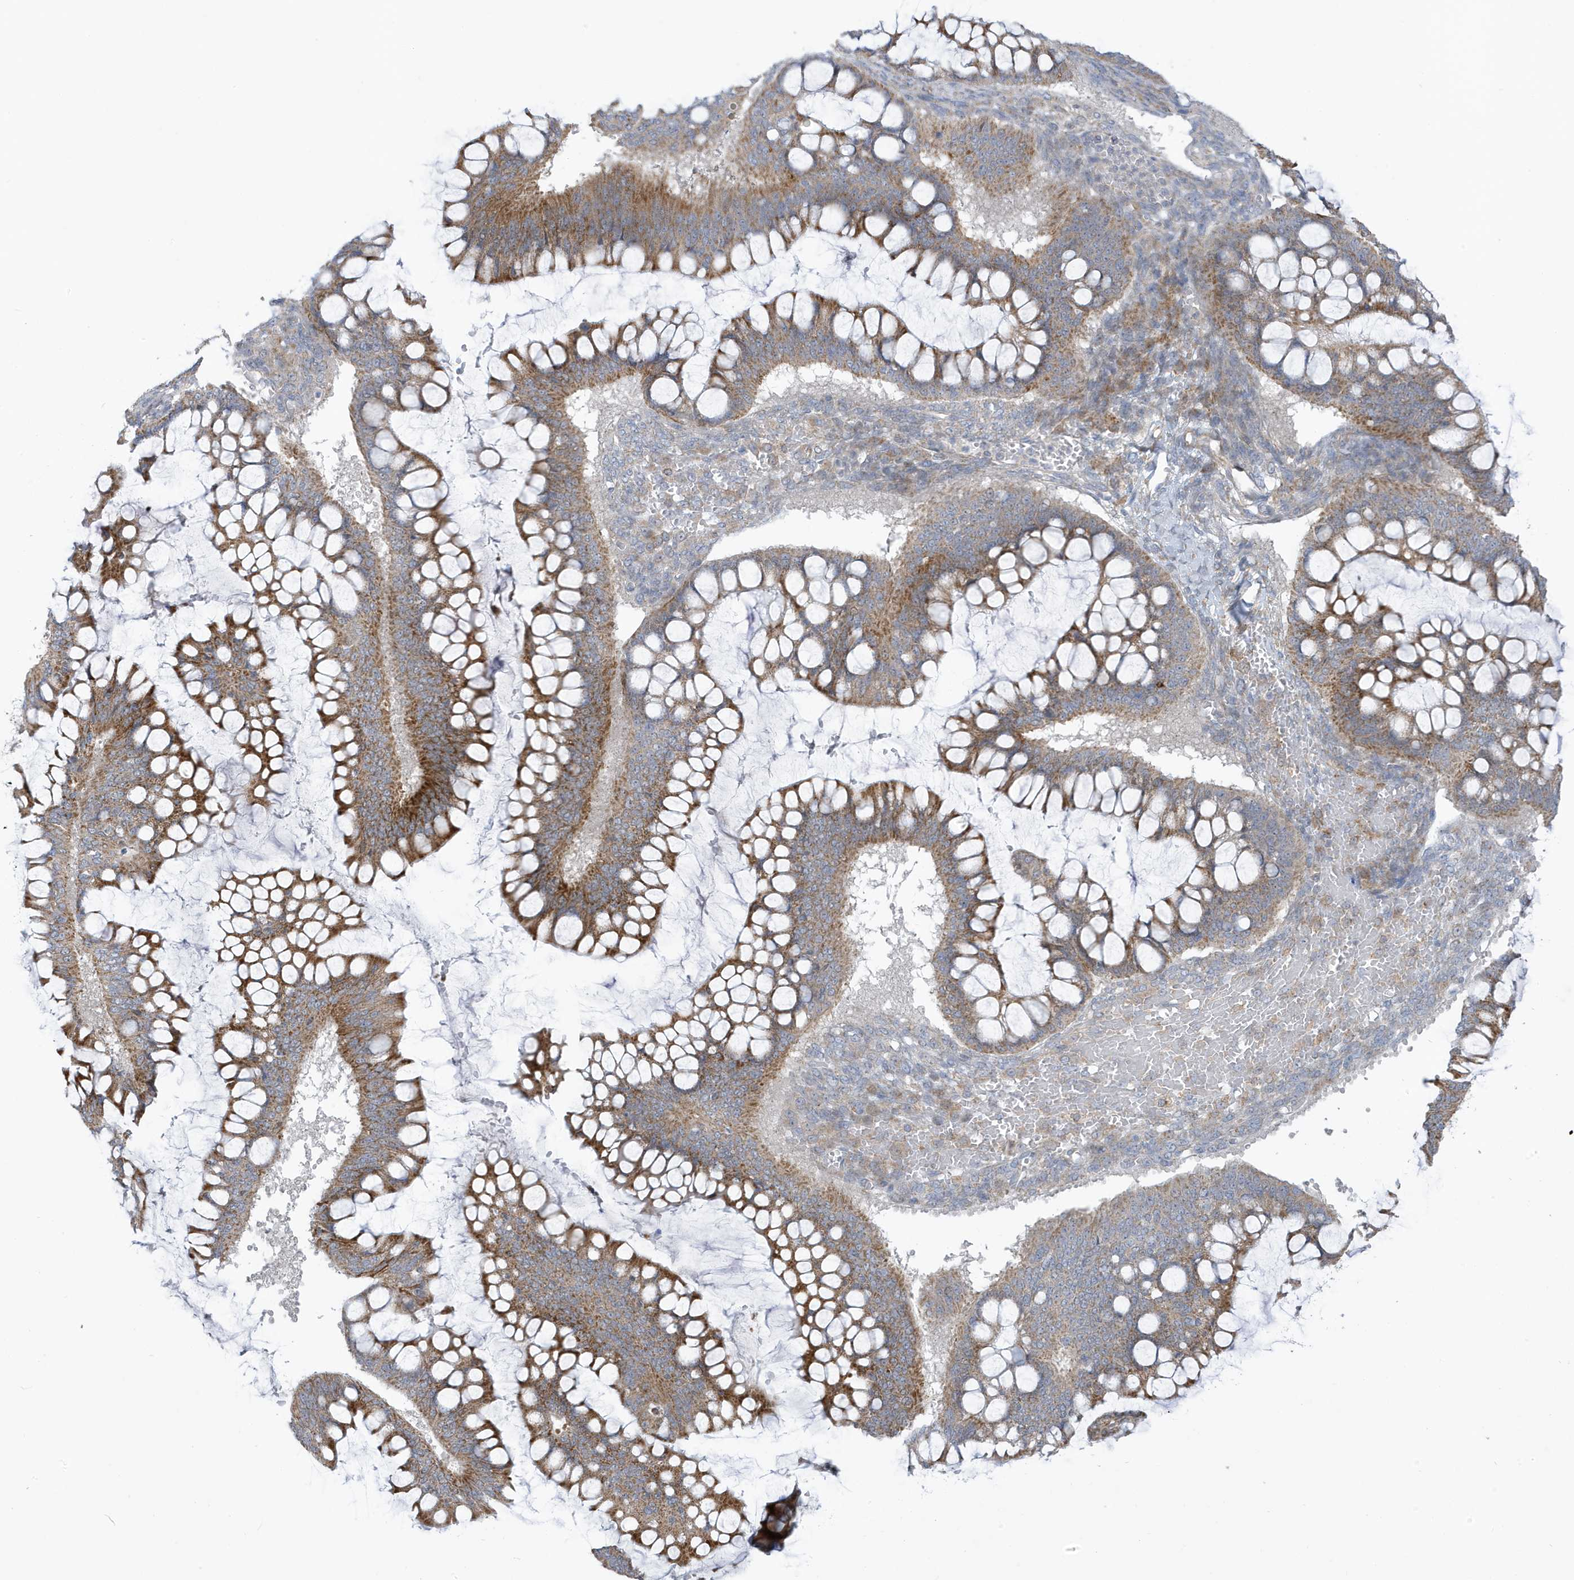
{"staining": {"intensity": "moderate", "quantity": ">75%", "location": "cytoplasmic/membranous"}, "tissue": "ovarian cancer", "cell_type": "Tumor cells", "image_type": "cancer", "snomed": [{"axis": "morphology", "description": "Cystadenocarcinoma, mucinous, NOS"}, {"axis": "topography", "description": "Ovary"}], "caption": "Protein staining displays moderate cytoplasmic/membranous expression in about >75% of tumor cells in ovarian cancer (mucinous cystadenocarcinoma). (Brightfield microscopy of DAB IHC at high magnification).", "gene": "ATP13A5", "patient": {"sex": "female", "age": 73}}